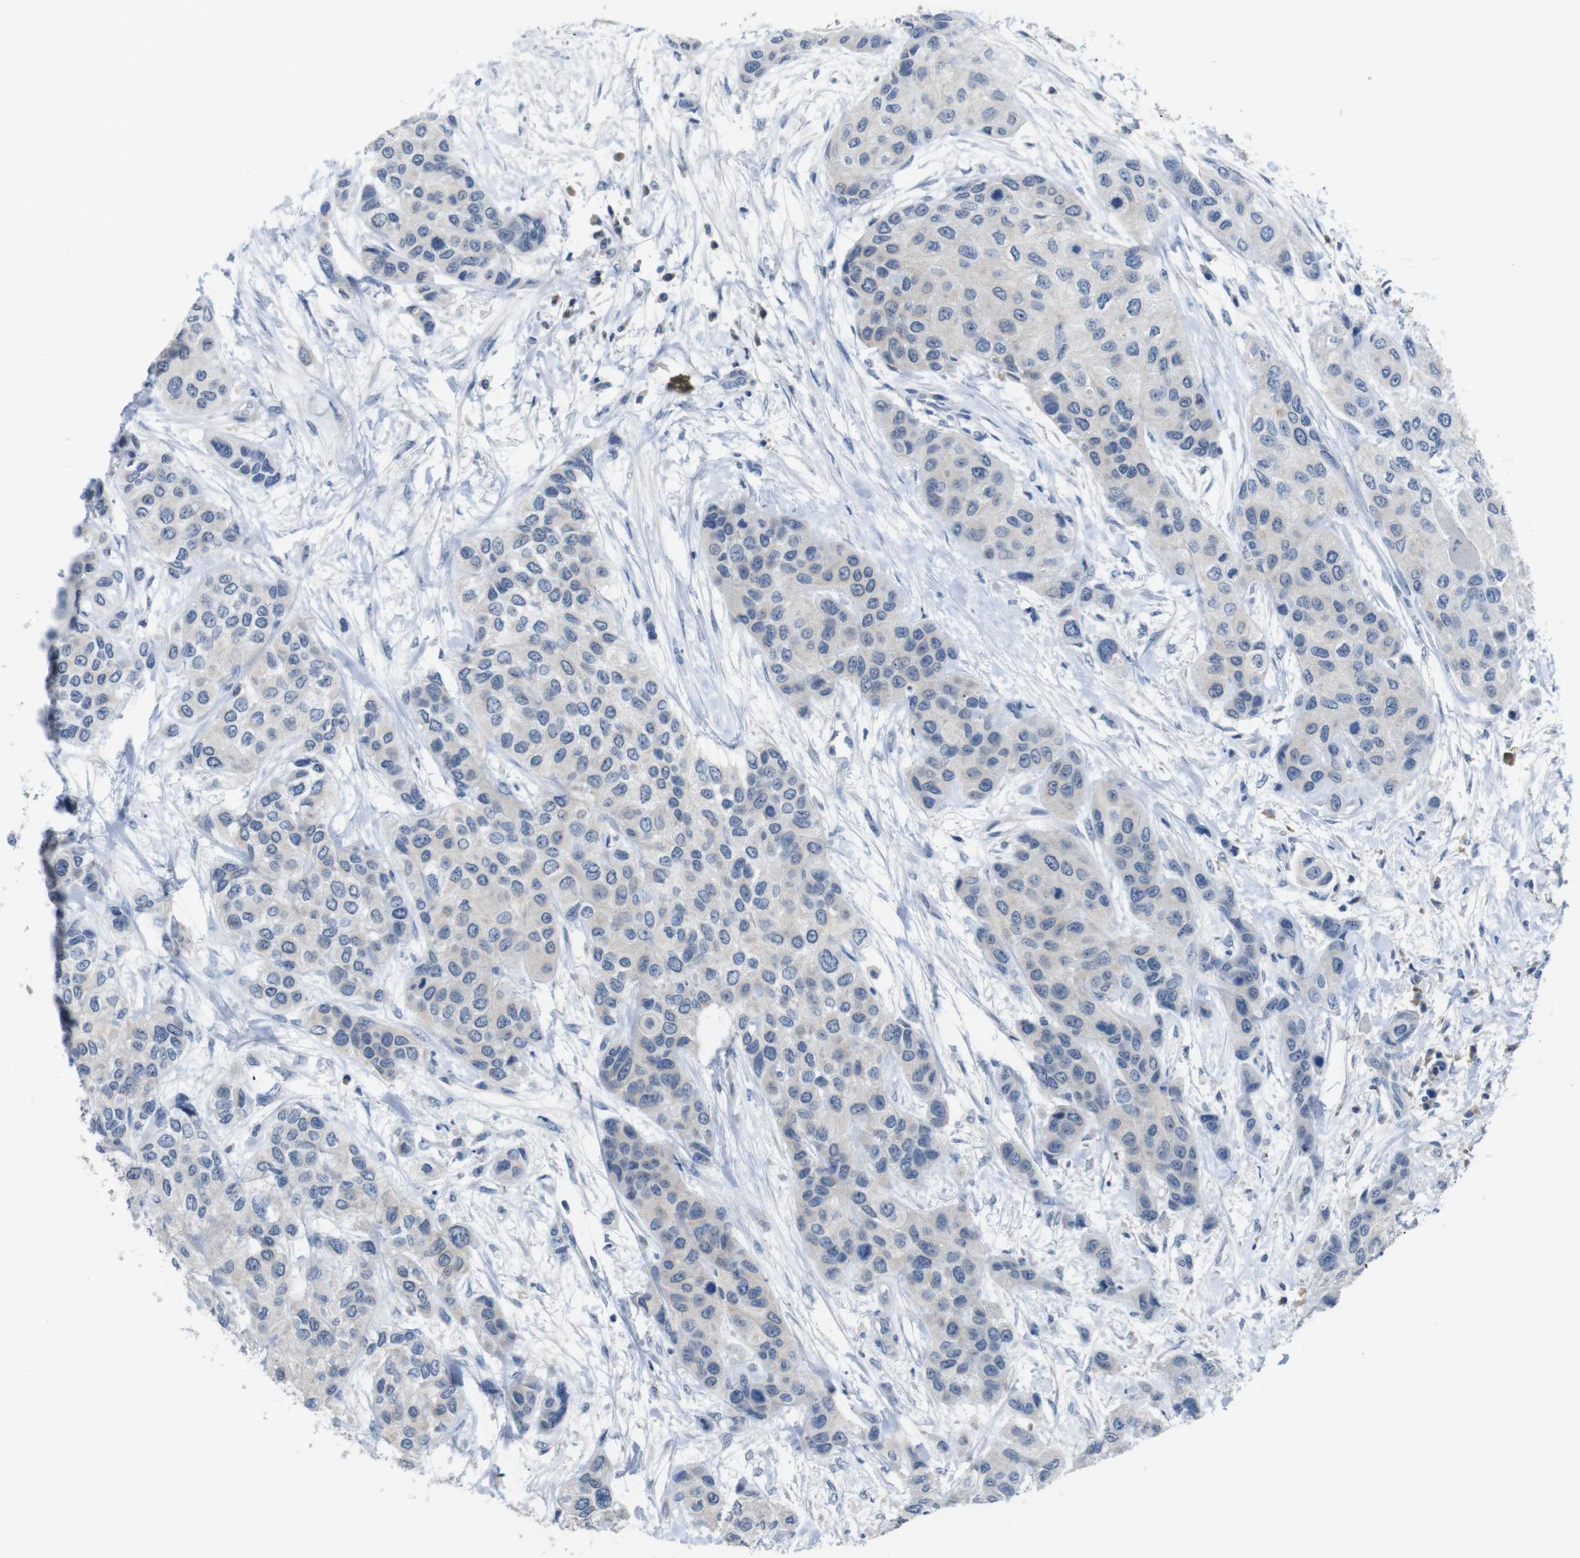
{"staining": {"intensity": "negative", "quantity": "none", "location": "none"}, "tissue": "urothelial cancer", "cell_type": "Tumor cells", "image_type": "cancer", "snomed": [{"axis": "morphology", "description": "Urothelial carcinoma, High grade"}, {"axis": "topography", "description": "Urinary bladder"}], "caption": "Immunohistochemistry (IHC) image of urothelial cancer stained for a protein (brown), which shows no expression in tumor cells.", "gene": "SLC2A8", "patient": {"sex": "female", "age": 56}}